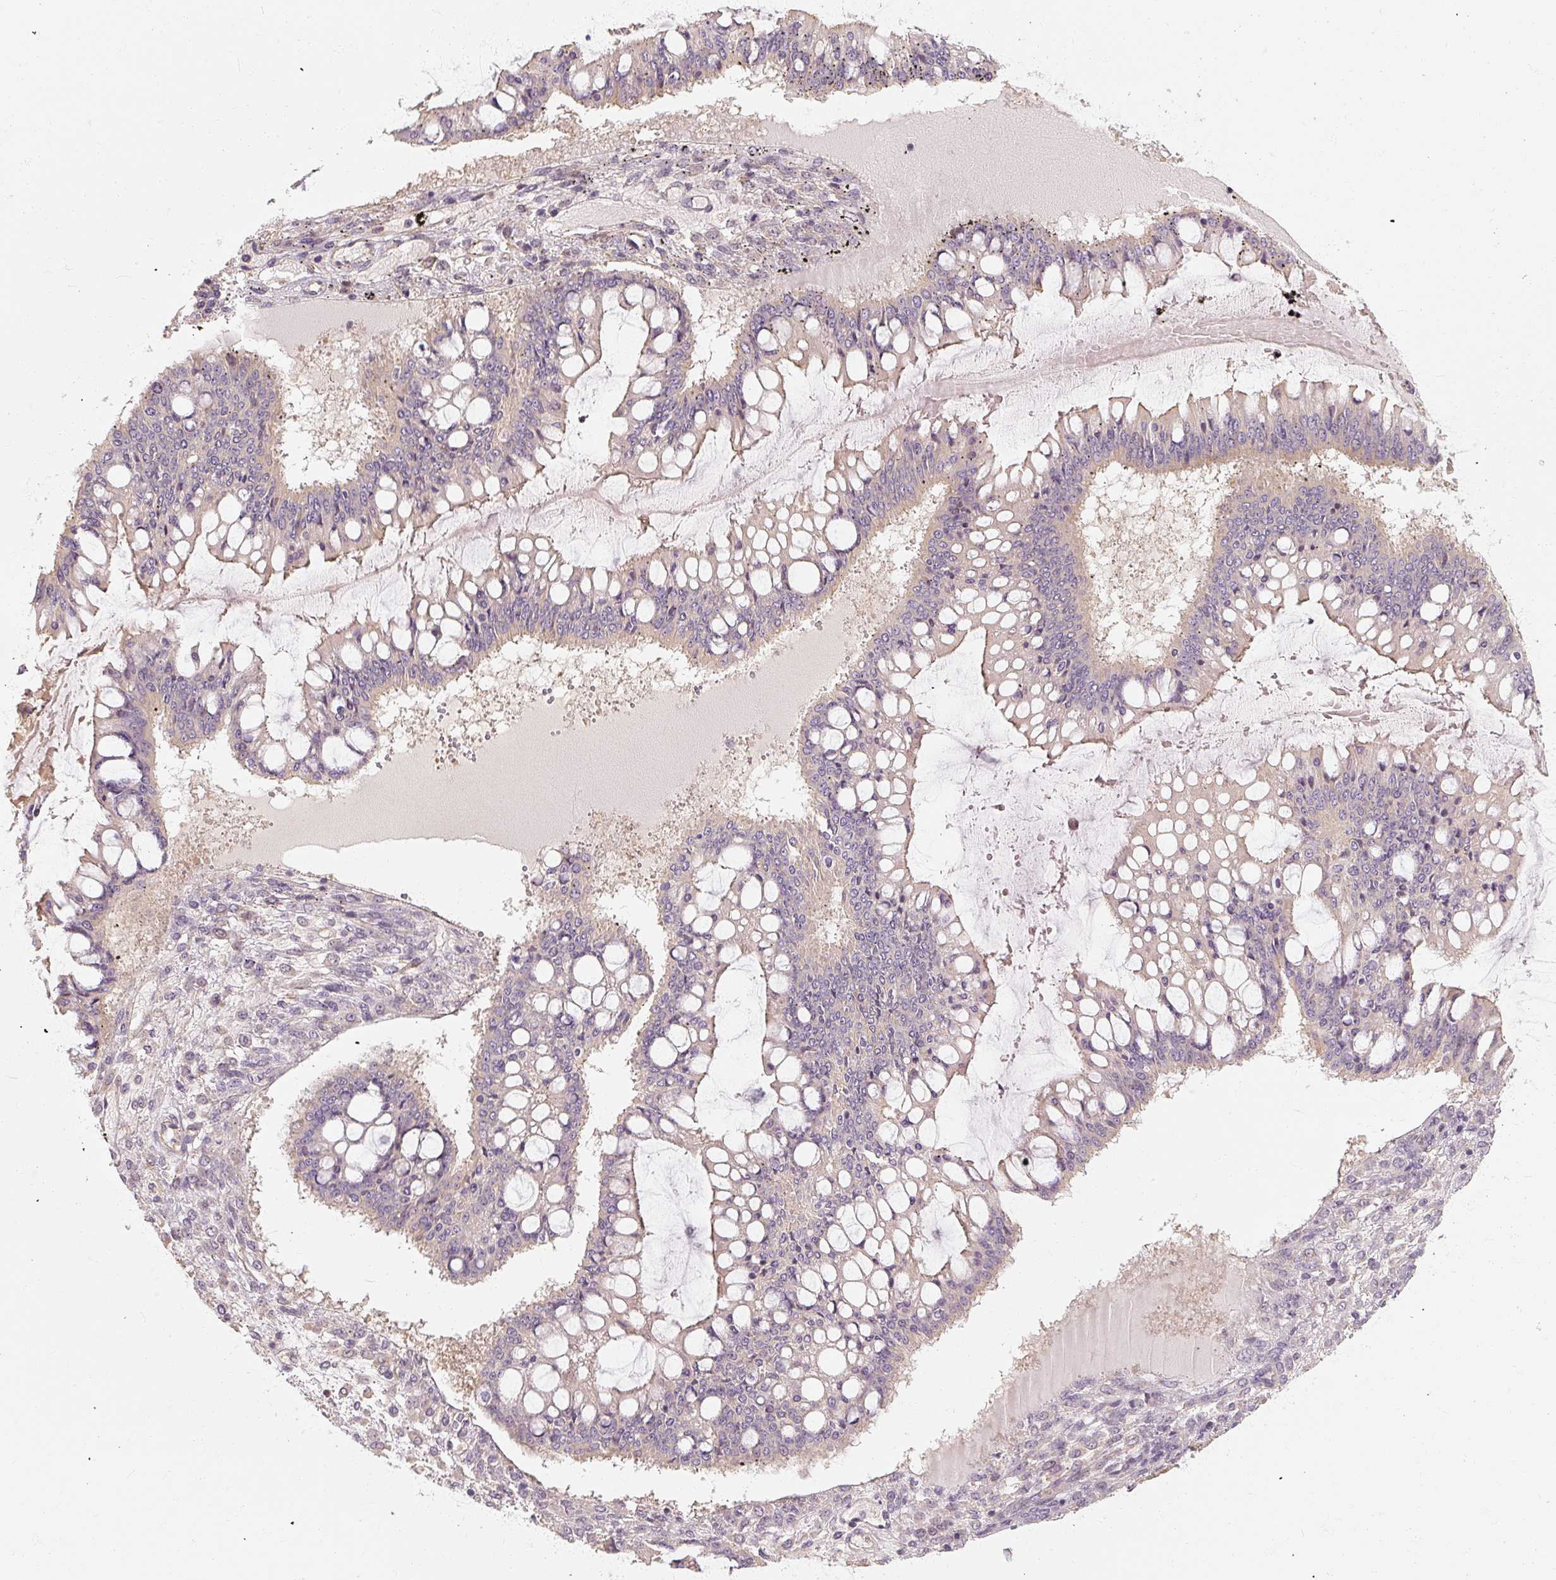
{"staining": {"intensity": "negative", "quantity": "none", "location": "none"}, "tissue": "ovarian cancer", "cell_type": "Tumor cells", "image_type": "cancer", "snomed": [{"axis": "morphology", "description": "Cystadenocarcinoma, mucinous, NOS"}, {"axis": "topography", "description": "Ovary"}], "caption": "High magnification brightfield microscopy of ovarian cancer stained with DAB (brown) and counterstained with hematoxylin (blue): tumor cells show no significant expression.", "gene": "RB1CC1", "patient": {"sex": "female", "age": 73}}